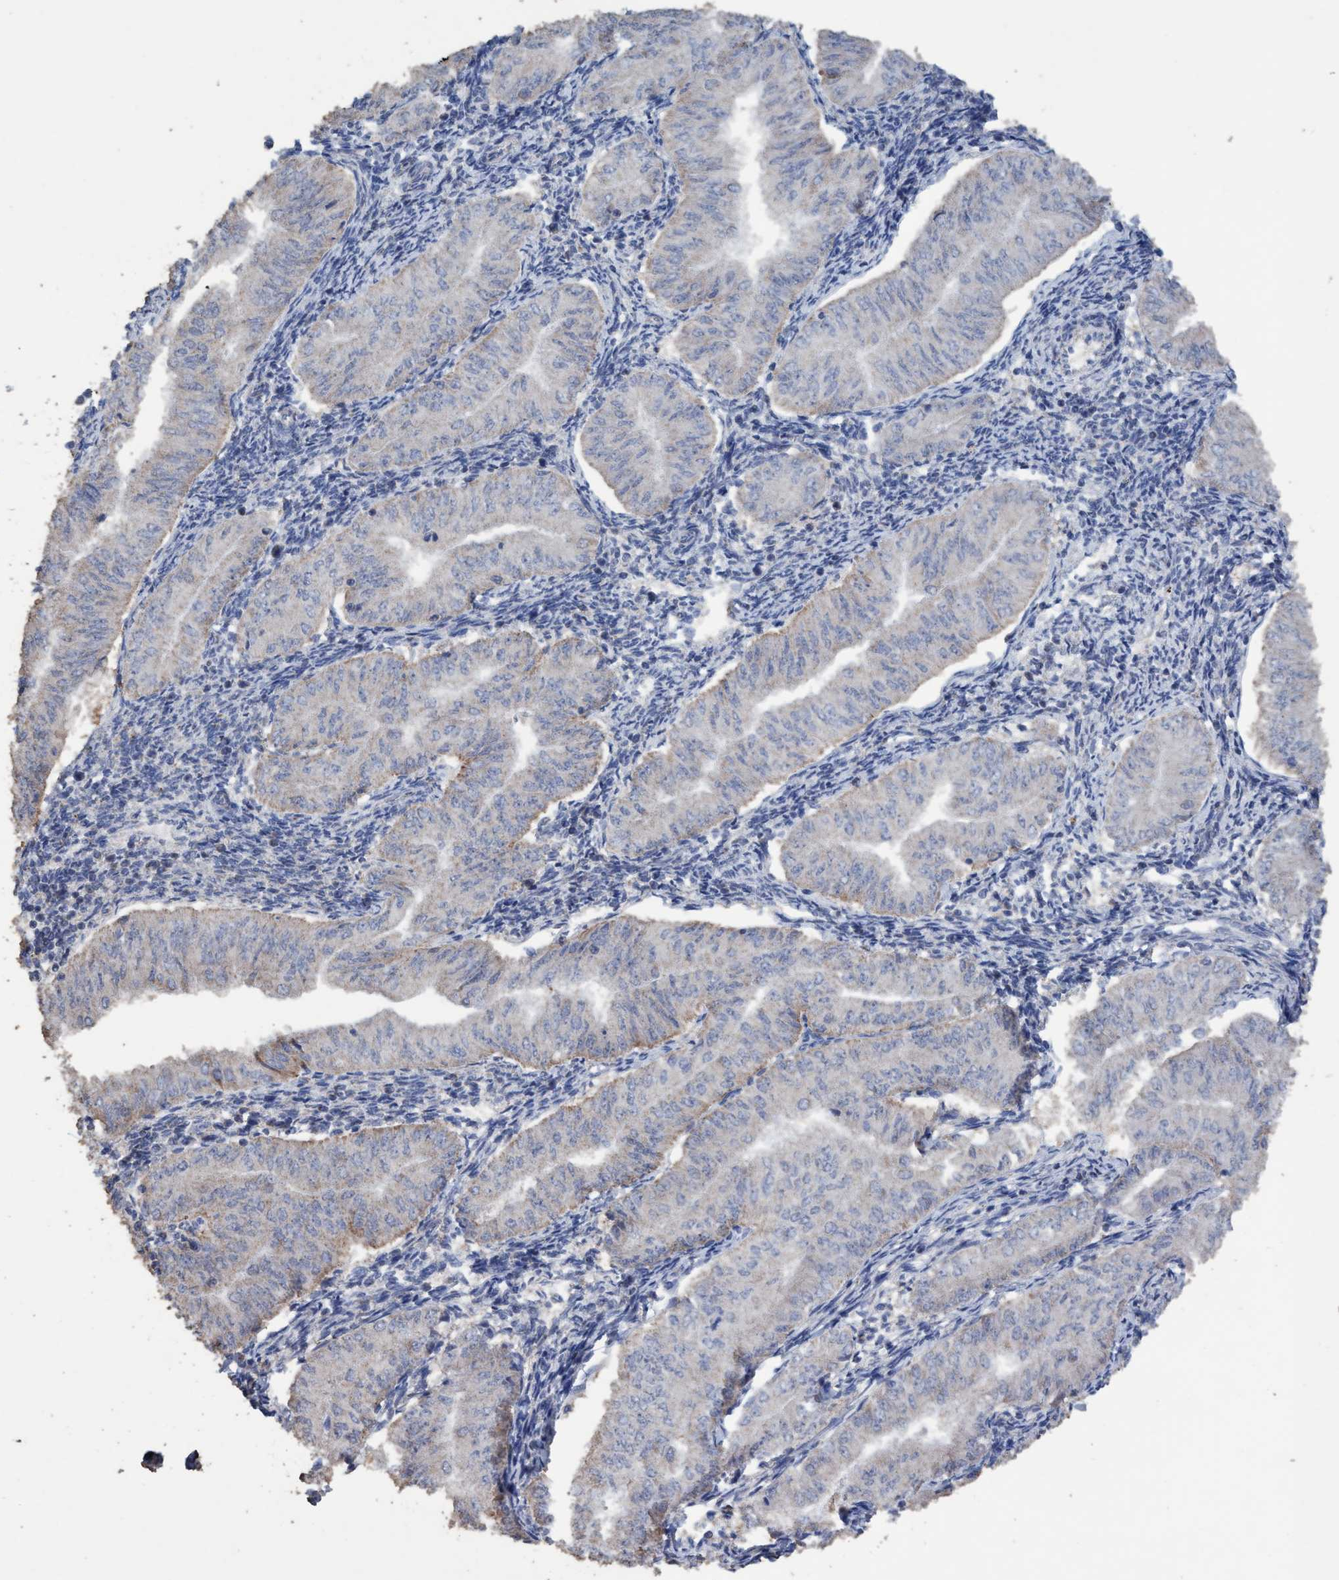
{"staining": {"intensity": "weak", "quantity": "<25%", "location": "cytoplasmic/membranous"}, "tissue": "endometrial cancer", "cell_type": "Tumor cells", "image_type": "cancer", "snomed": [{"axis": "morphology", "description": "Normal tissue, NOS"}, {"axis": "morphology", "description": "Adenocarcinoma, NOS"}, {"axis": "topography", "description": "Endometrium"}], "caption": "IHC micrograph of endometrial cancer stained for a protein (brown), which displays no expression in tumor cells.", "gene": "RSAD1", "patient": {"sex": "female", "age": 53}}